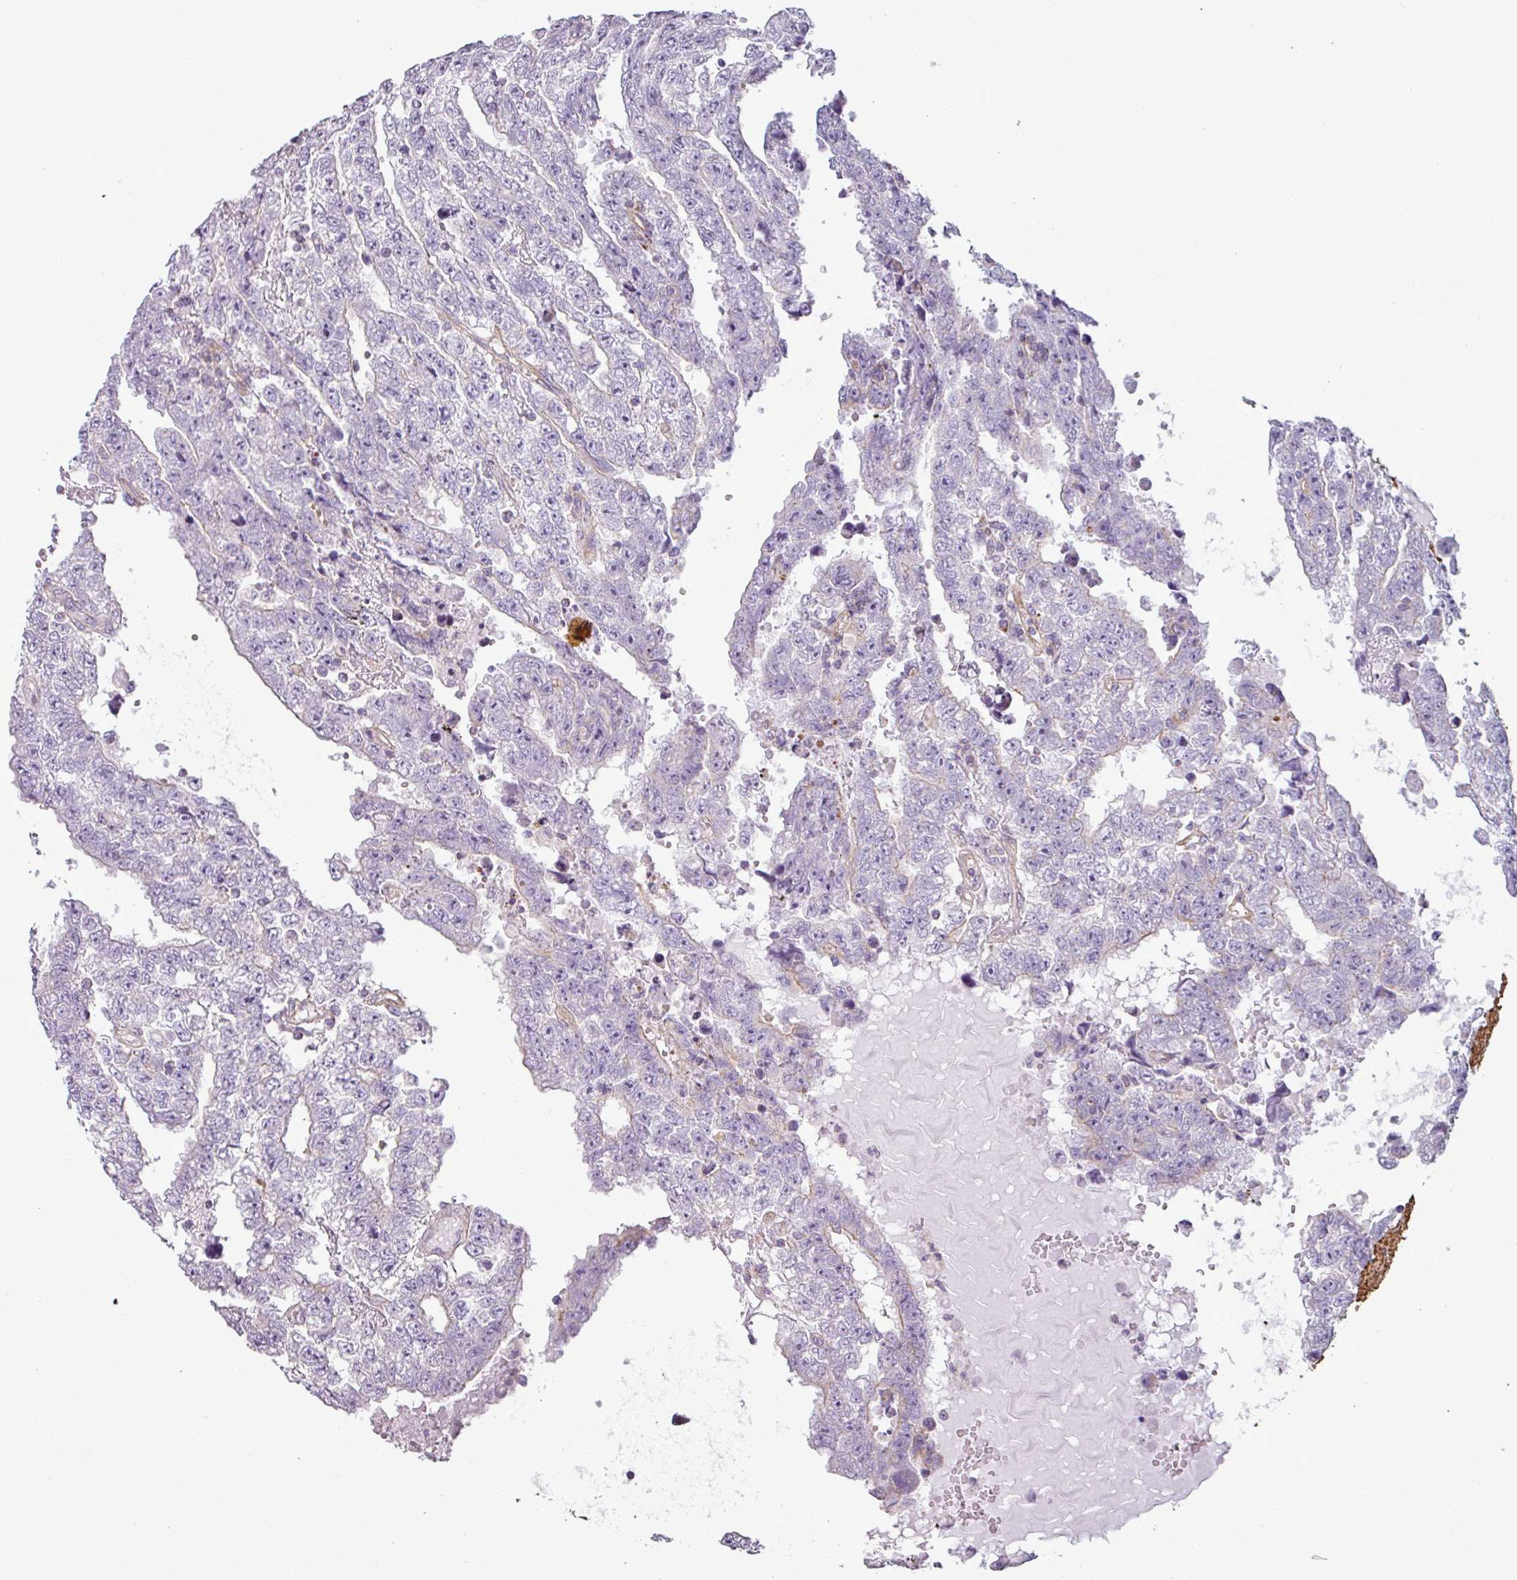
{"staining": {"intensity": "negative", "quantity": "none", "location": "none"}, "tissue": "testis cancer", "cell_type": "Tumor cells", "image_type": "cancer", "snomed": [{"axis": "morphology", "description": "Carcinoma, Embryonal, NOS"}, {"axis": "topography", "description": "Testis"}], "caption": "Immunohistochemistry of human testis cancer (embryonal carcinoma) exhibits no expression in tumor cells. The staining was performed using DAB to visualize the protein expression in brown, while the nuclei were stained in blue with hematoxylin (Magnification: 20x).", "gene": "BTN2A2", "patient": {"sex": "male", "age": 25}}